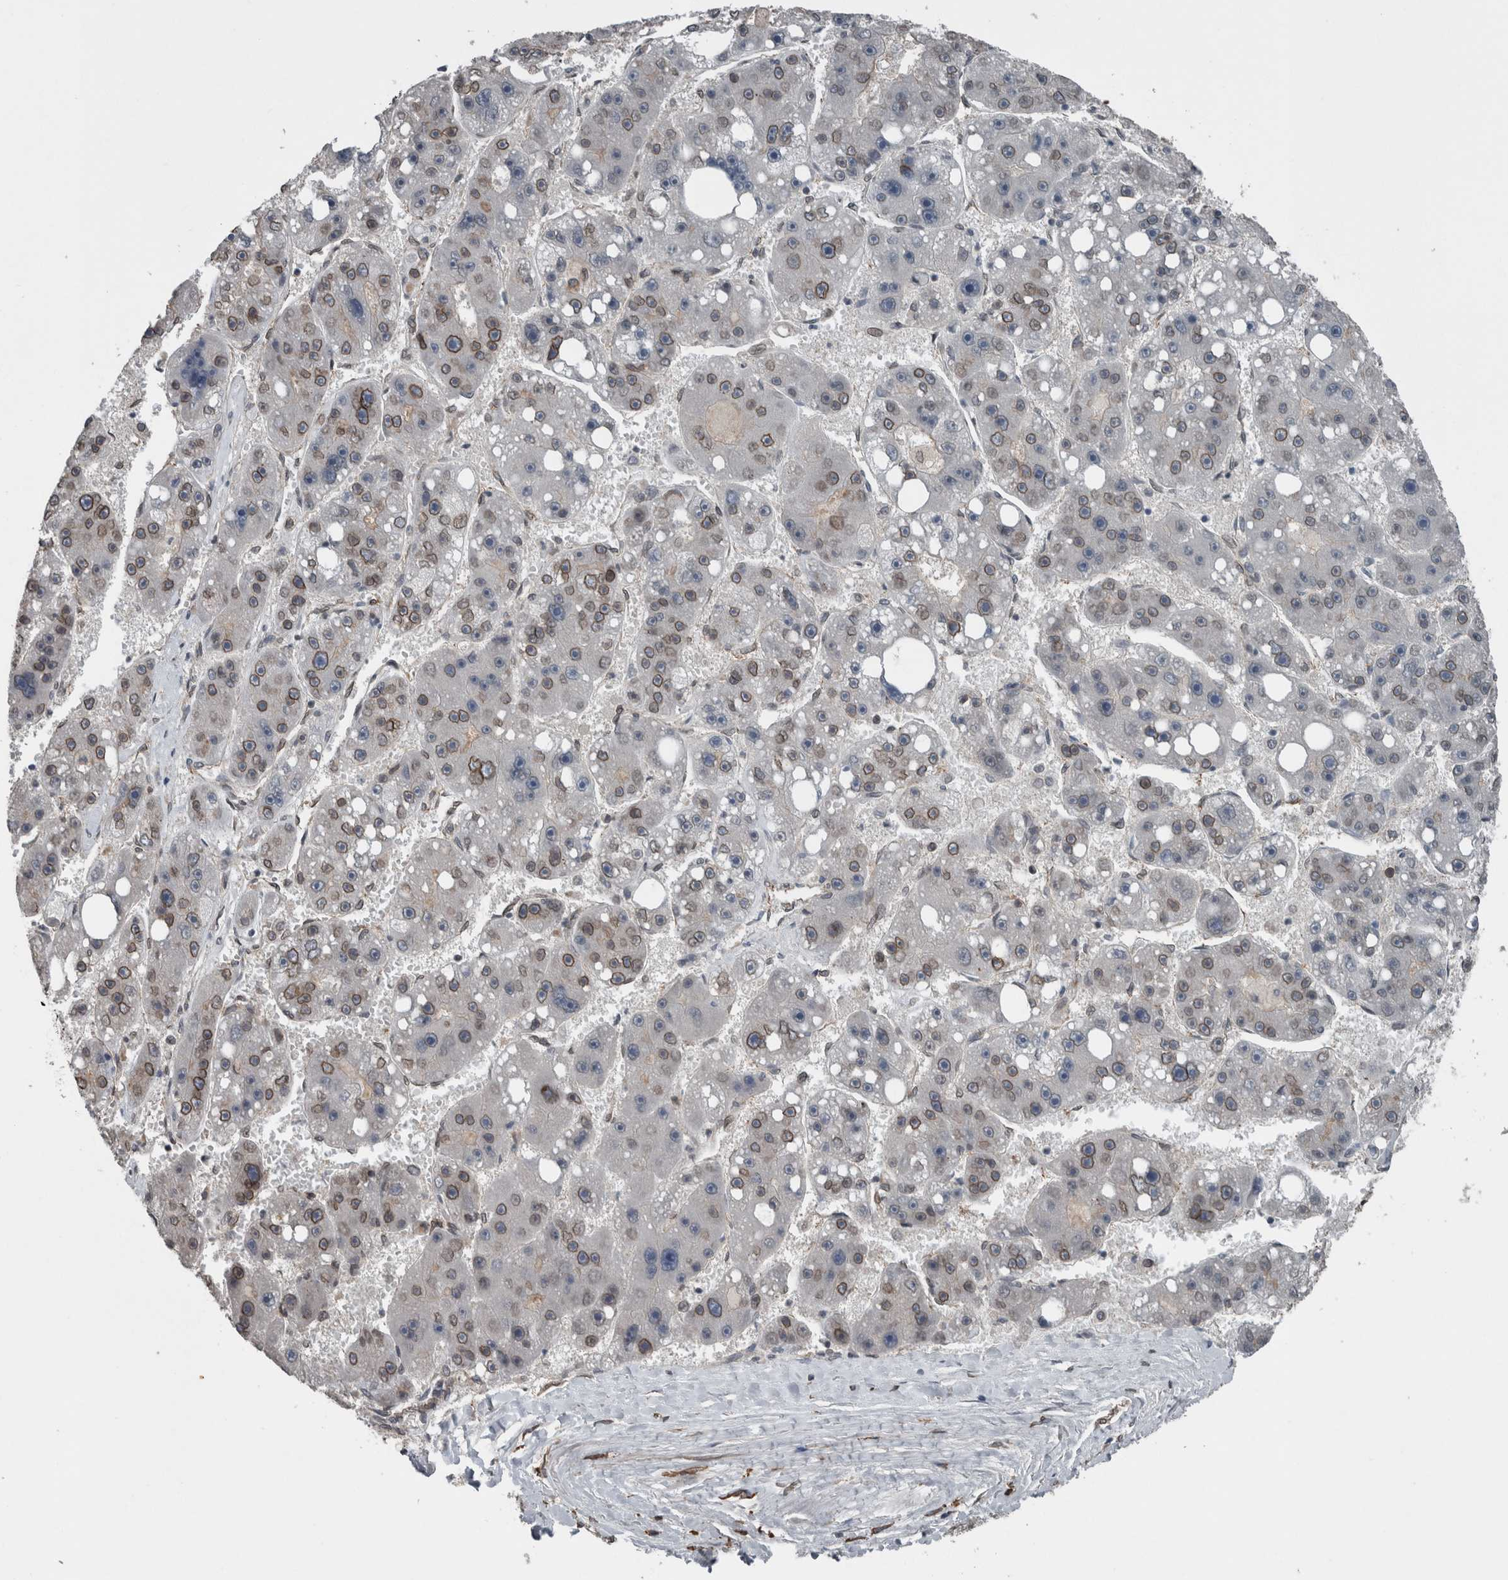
{"staining": {"intensity": "moderate", "quantity": "25%-75%", "location": "cytoplasmic/membranous,nuclear"}, "tissue": "liver cancer", "cell_type": "Tumor cells", "image_type": "cancer", "snomed": [{"axis": "morphology", "description": "Carcinoma, Hepatocellular, NOS"}, {"axis": "topography", "description": "Liver"}], "caption": "IHC of human liver cancer exhibits medium levels of moderate cytoplasmic/membranous and nuclear staining in about 25%-75% of tumor cells.", "gene": "RANBP2", "patient": {"sex": "female", "age": 61}}